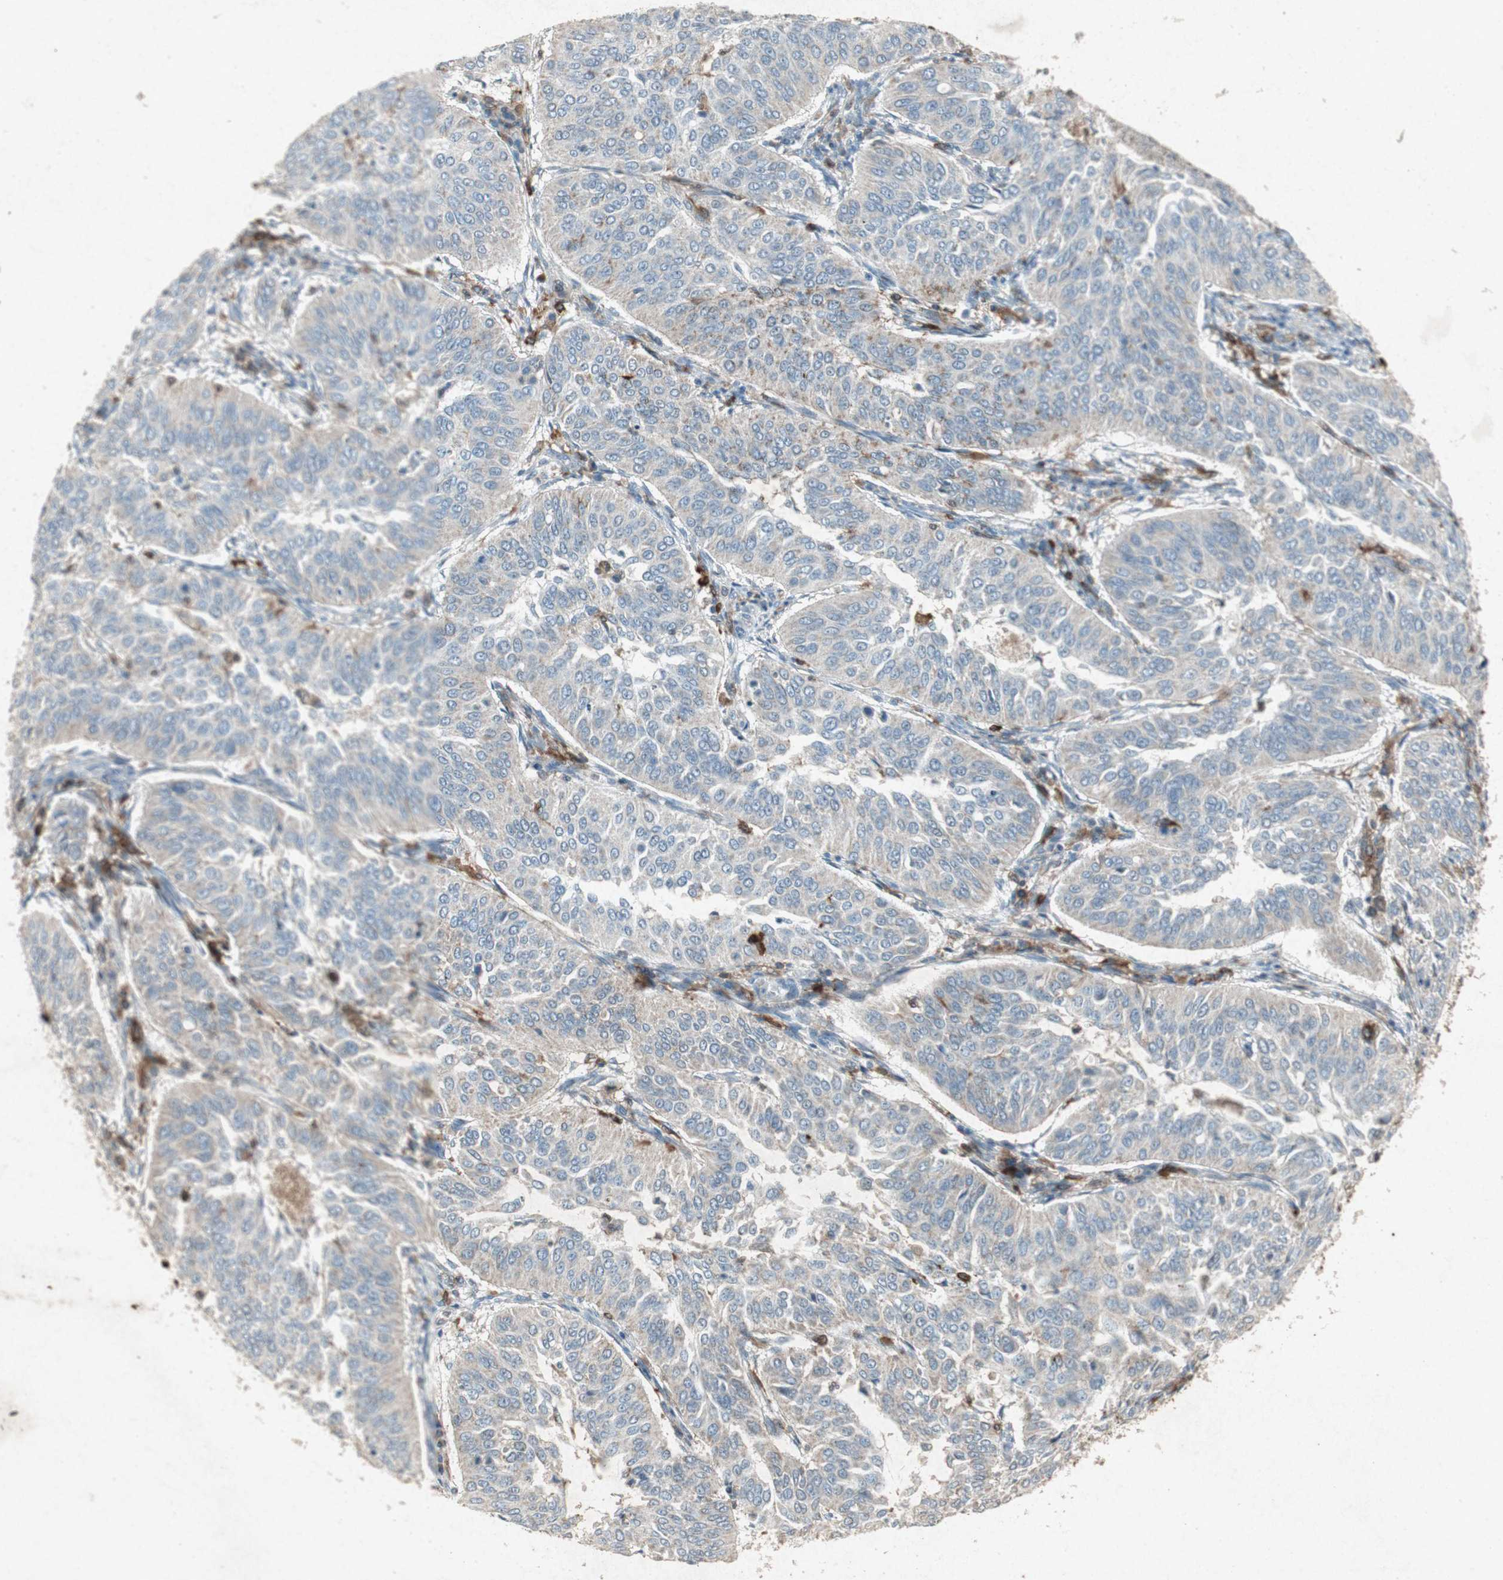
{"staining": {"intensity": "negative", "quantity": "none", "location": "none"}, "tissue": "cervical cancer", "cell_type": "Tumor cells", "image_type": "cancer", "snomed": [{"axis": "morphology", "description": "Normal tissue, NOS"}, {"axis": "morphology", "description": "Squamous cell carcinoma, NOS"}, {"axis": "topography", "description": "Cervix"}], "caption": "Tumor cells show no significant staining in cervical cancer.", "gene": "TYROBP", "patient": {"sex": "female", "age": 39}}